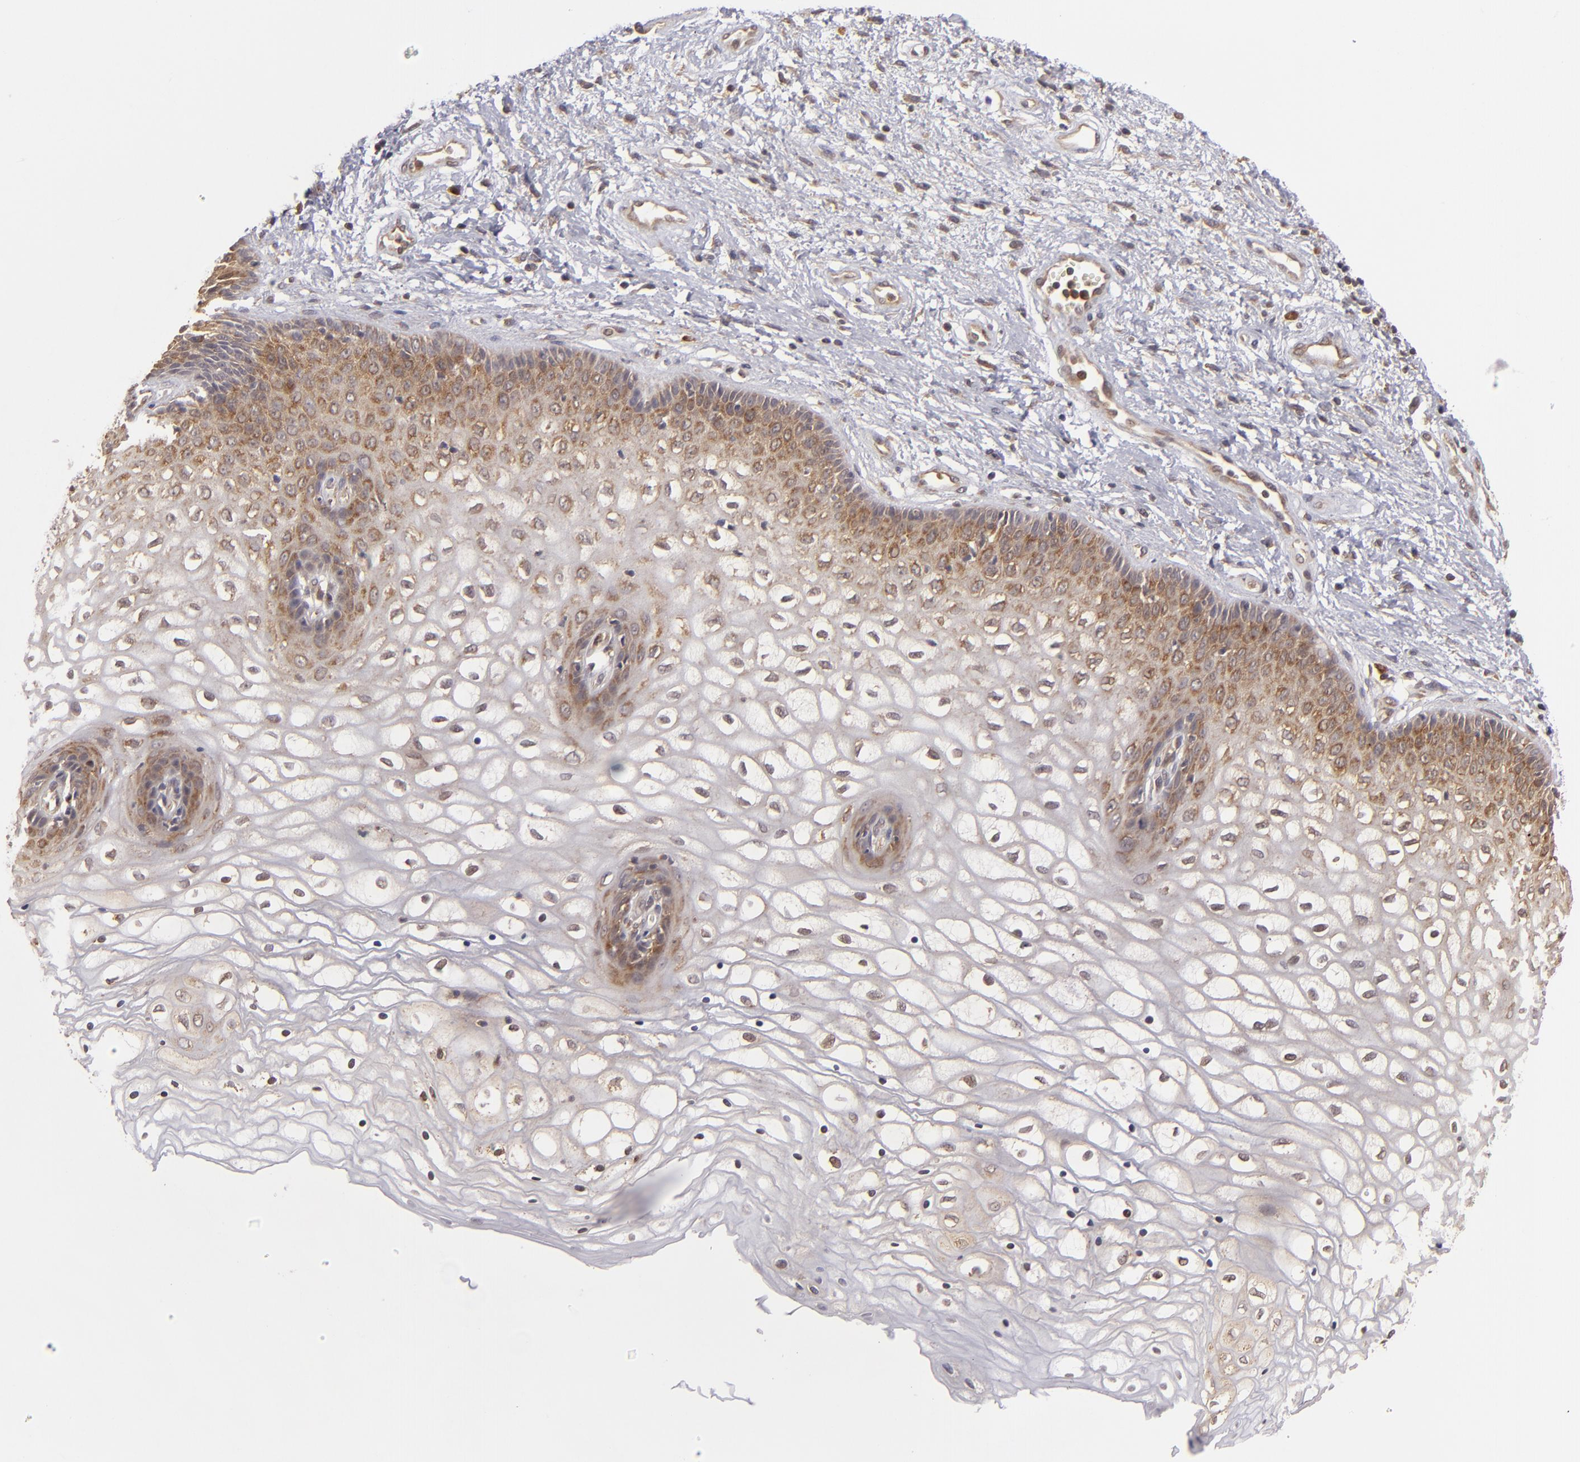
{"staining": {"intensity": "moderate", "quantity": "25%-75%", "location": "cytoplasmic/membranous"}, "tissue": "vagina", "cell_type": "Squamous epithelial cells", "image_type": "normal", "snomed": [{"axis": "morphology", "description": "Normal tissue, NOS"}, {"axis": "topography", "description": "Vagina"}], "caption": "DAB immunohistochemical staining of unremarkable vagina exhibits moderate cytoplasmic/membranous protein expression in about 25%-75% of squamous epithelial cells. The staining is performed using DAB brown chromogen to label protein expression. The nuclei are counter-stained blue using hematoxylin.", "gene": "MAPK3", "patient": {"sex": "female", "age": 34}}